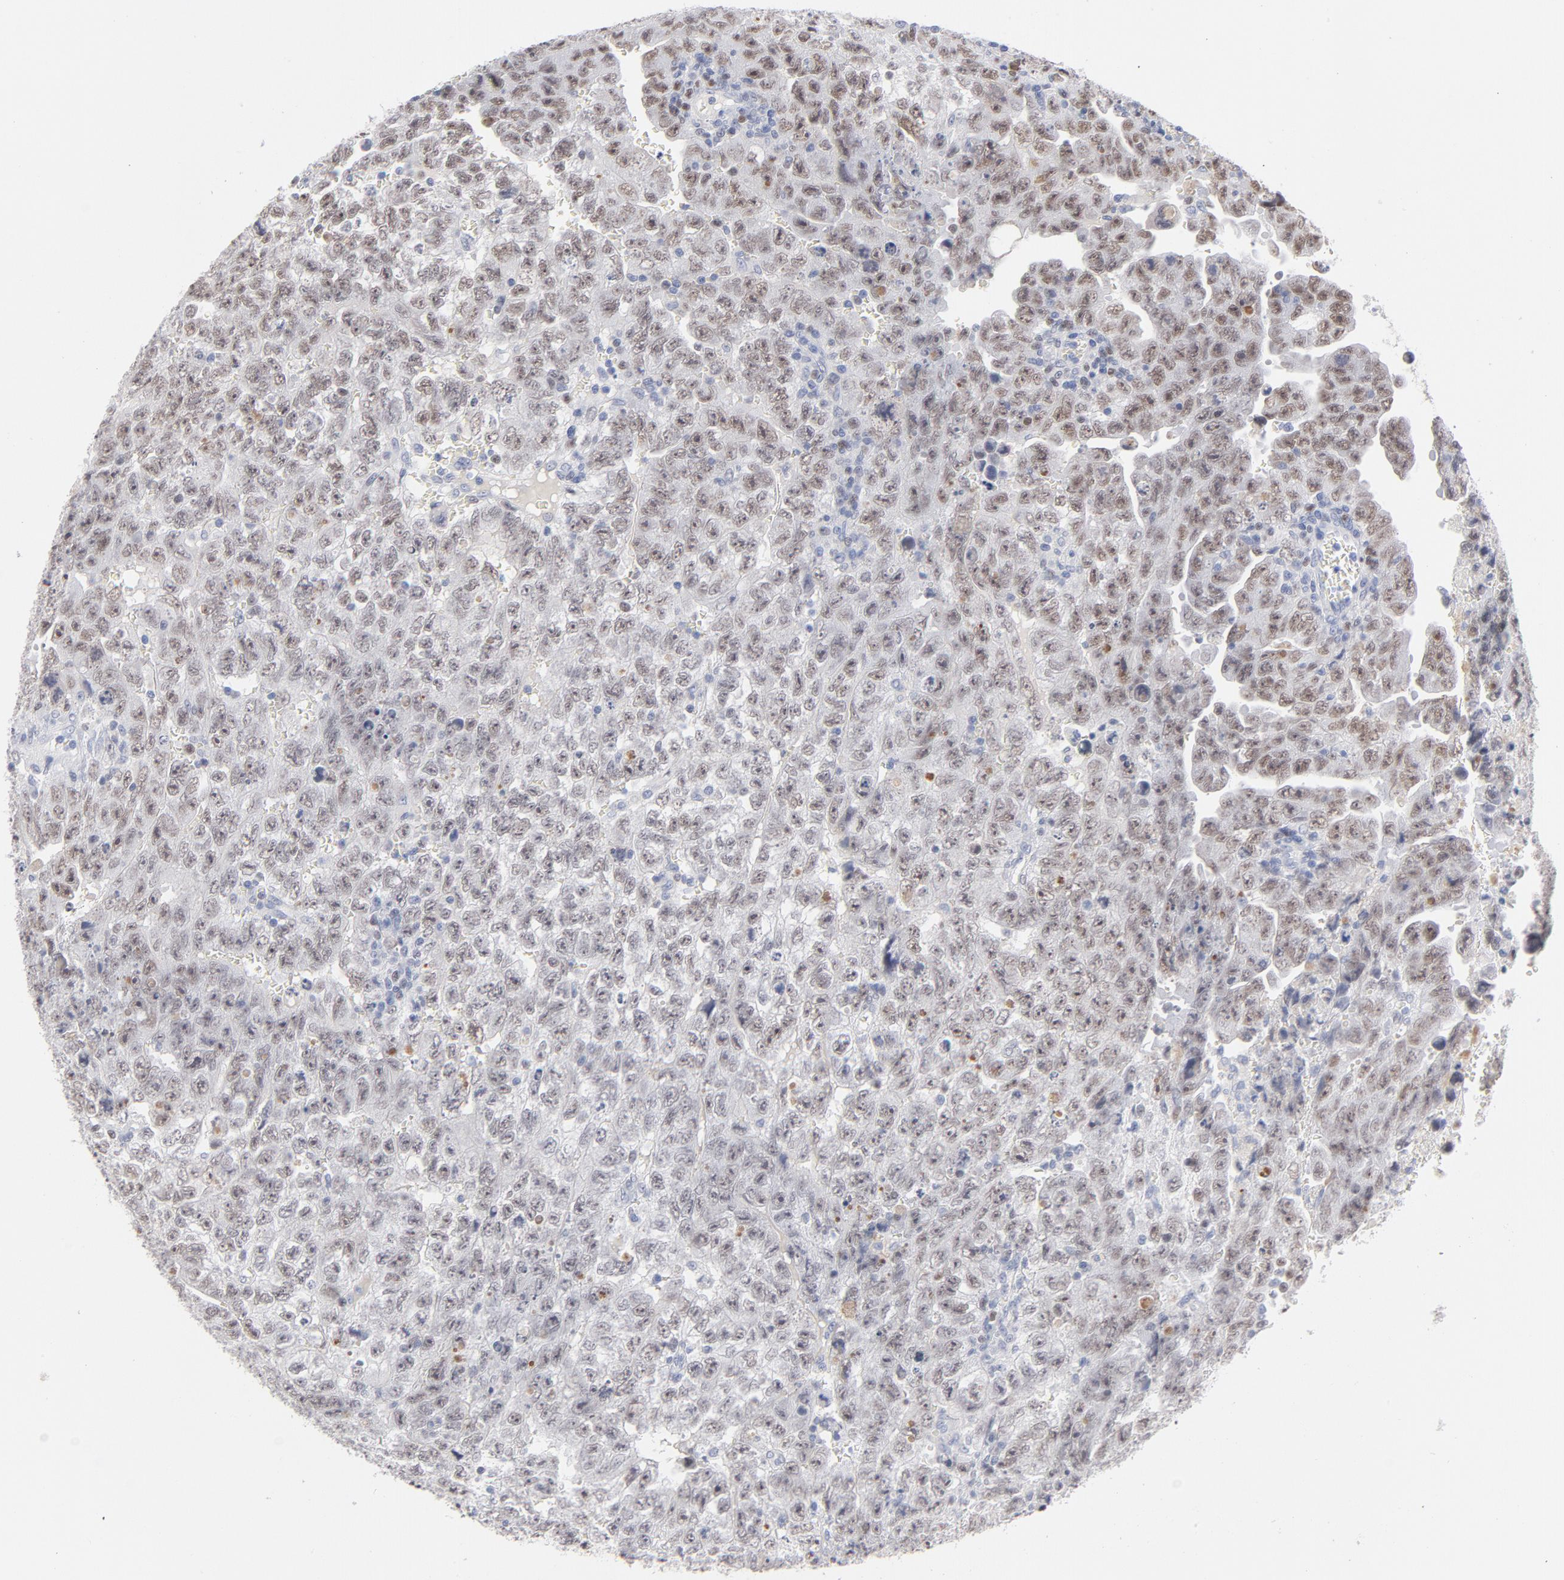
{"staining": {"intensity": "moderate", "quantity": ">75%", "location": "nuclear"}, "tissue": "testis cancer", "cell_type": "Tumor cells", "image_type": "cancer", "snomed": [{"axis": "morphology", "description": "Carcinoma, Embryonal, NOS"}, {"axis": "topography", "description": "Testis"}], "caption": "A brown stain shows moderate nuclear positivity of a protein in testis cancer tumor cells.", "gene": "MCM7", "patient": {"sex": "male", "age": 28}}